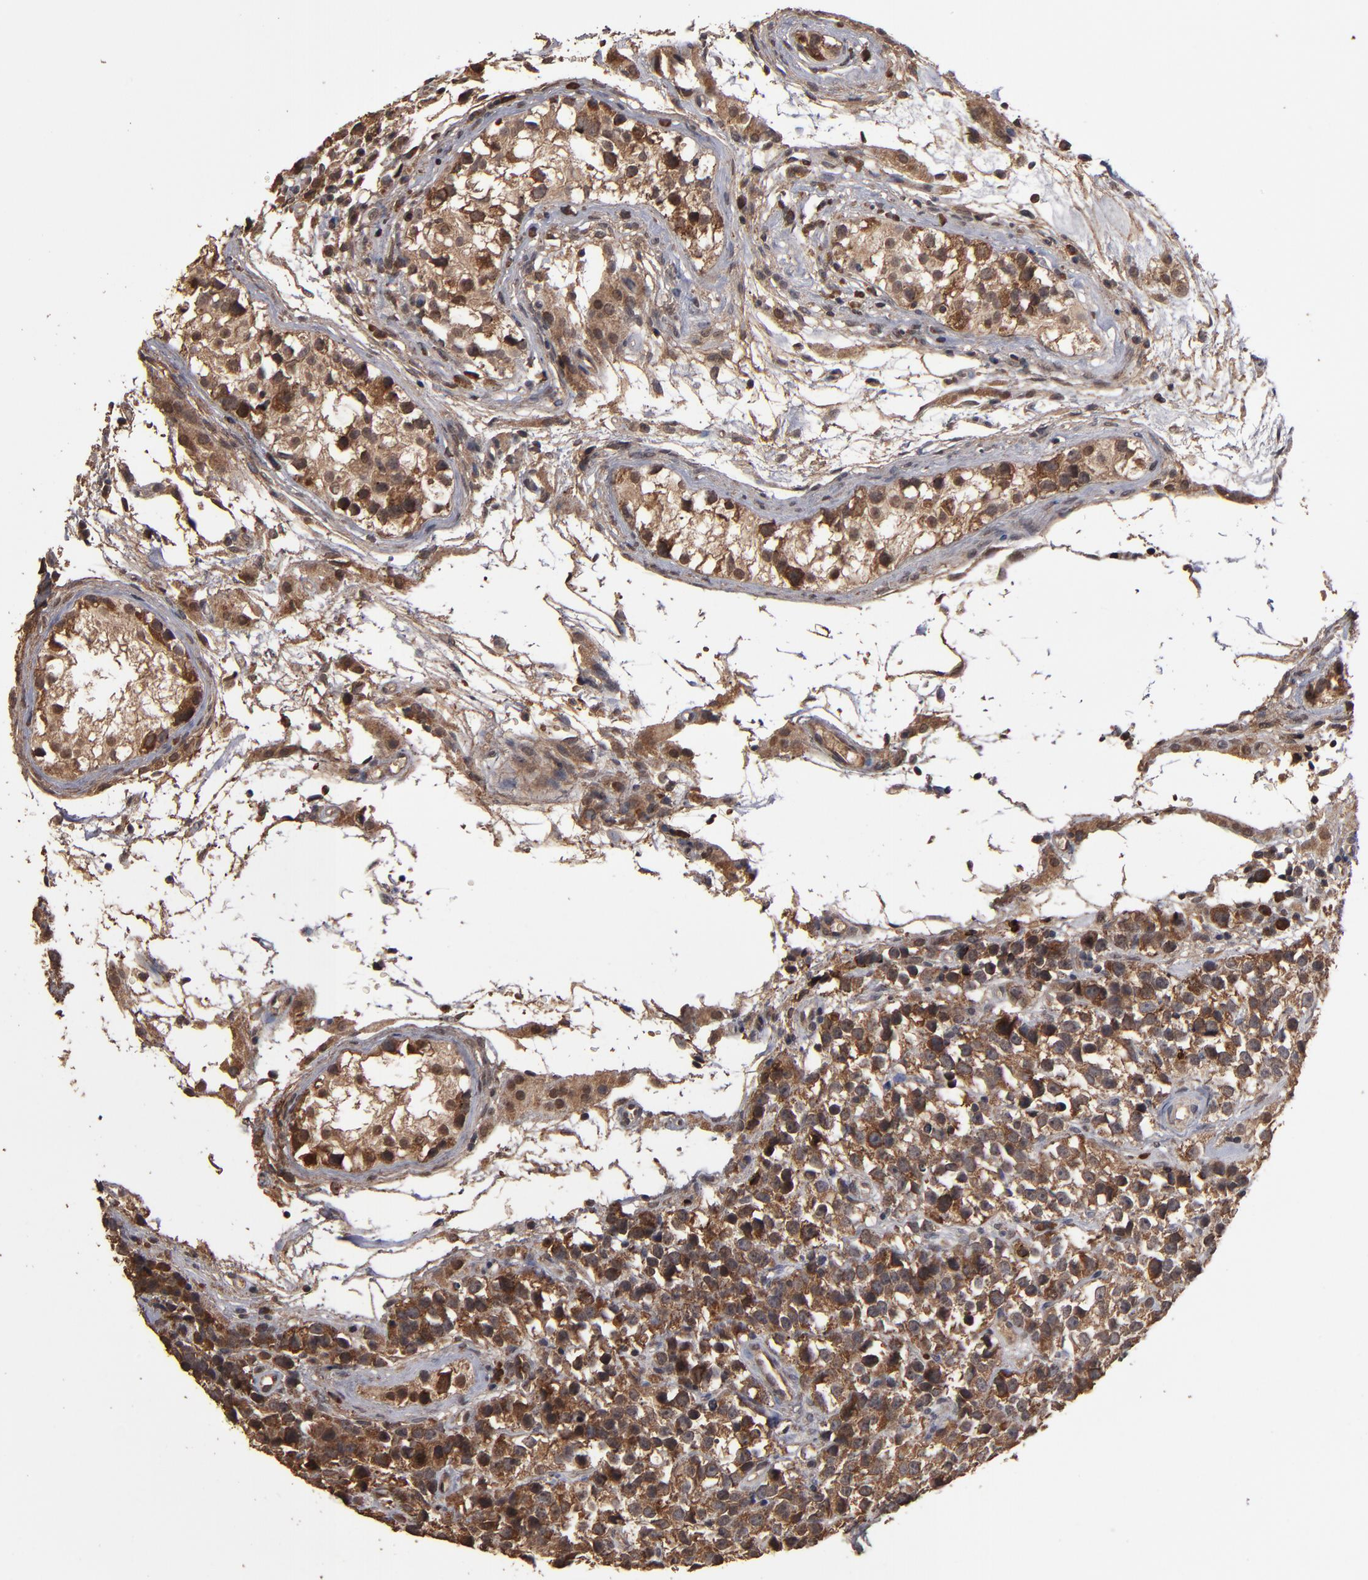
{"staining": {"intensity": "moderate", "quantity": ">75%", "location": "cytoplasmic/membranous,nuclear"}, "tissue": "testis cancer", "cell_type": "Tumor cells", "image_type": "cancer", "snomed": [{"axis": "morphology", "description": "Seminoma, NOS"}, {"axis": "topography", "description": "Testis"}], "caption": "Immunohistochemical staining of human testis seminoma displays medium levels of moderate cytoplasmic/membranous and nuclear protein staining in approximately >75% of tumor cells.", "gene": "NXF2B", "patient": {"sex": "male", "age": 25}}